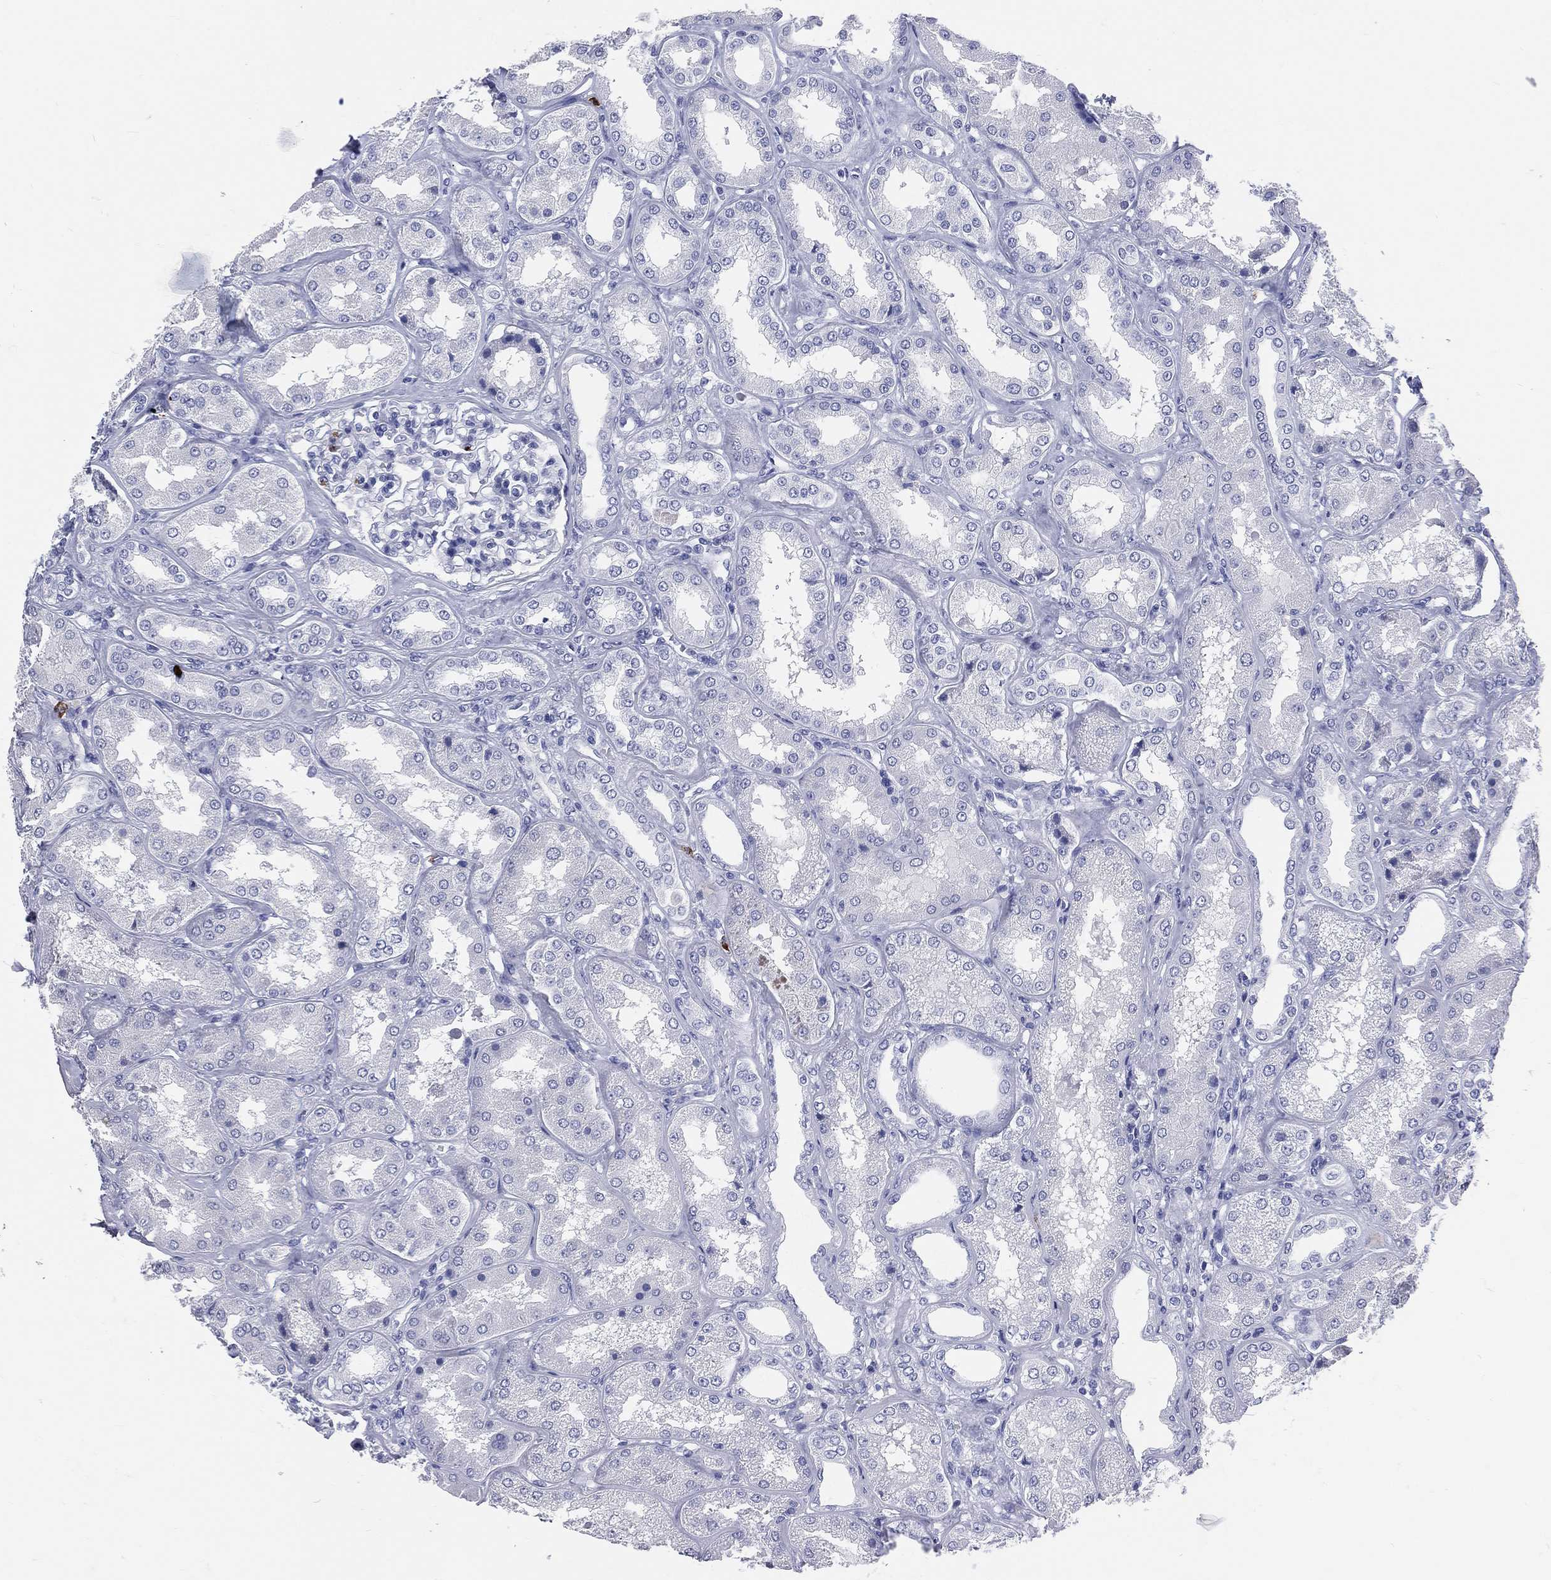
{"staining": {"intensity": "negative", "quantity": "none", "location": "none"}, "tissue": "kidney", "cell_type": "Cells in glomeruli", "image_type": "normal", "snomed": [{"axis": "morphology", "description": "Normal tissue, NOS"}, {"axis": "topography", "description": "Kidney"}], "caption": "Immunohistochemistry micrograph of benign kidney: kidney stained with DAB (3,3'-diaminobenzidine) demonstrates no significant protein staining in cells in glomeruli. (Stains: DAB immunohistochemistry (IHC) with hematoxylin counter stain, Microscopy: brightfield microscopy at high magnification).", "gene": "PGLYRP1", "patient": {"sex": "female", "age": 56}}